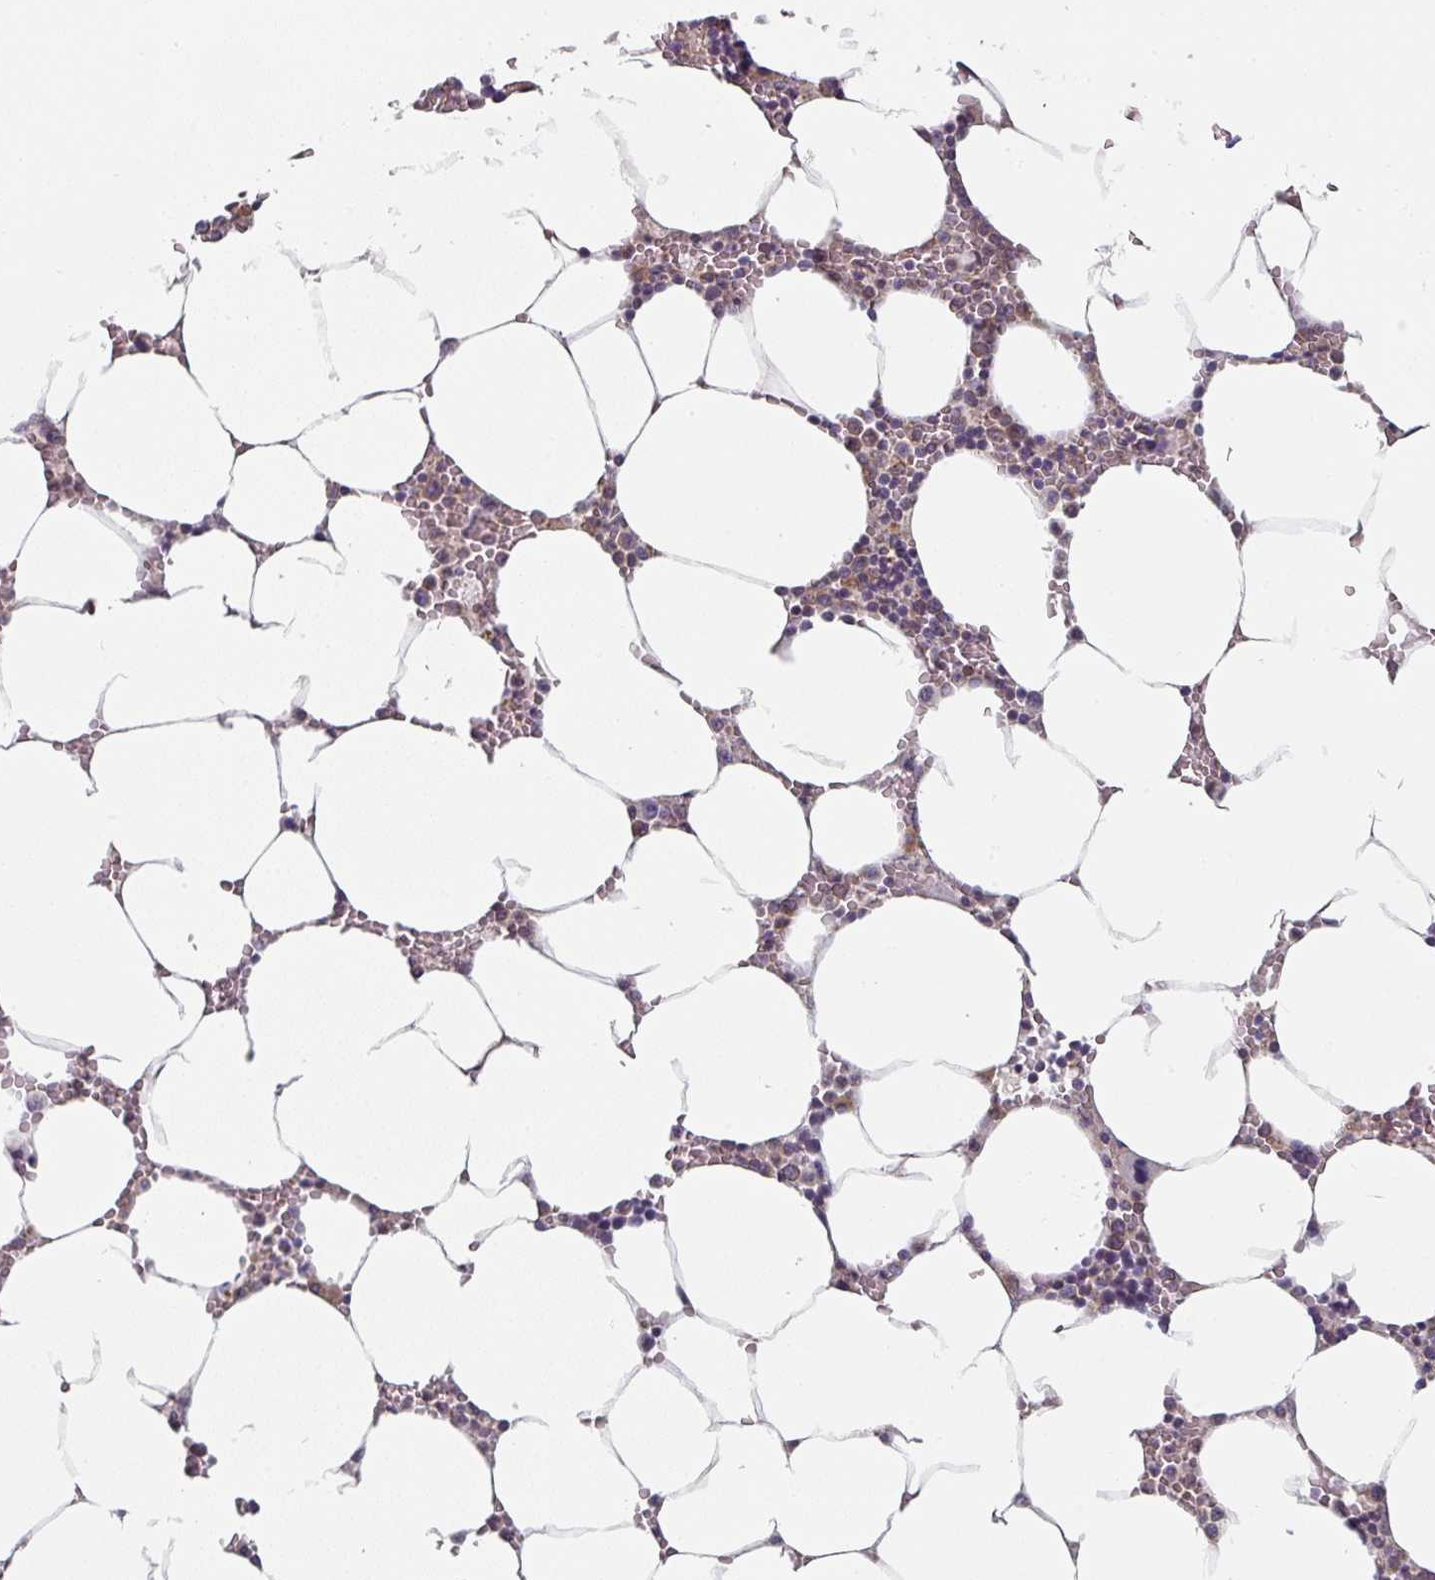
{"staining": {"intensity": "moderate", "quantity": "<25%", "location": "cytoplasmic/membranous"}, "tissue": "bone marrow", "cell_type": "Hematopoietic cells", "image_type": "normal", "snomed": [{"axis": "morphology", "description": "Normal tissue, NOS"}, {"axis": "topography", "description": "Bone marrow"}], "caption": "Bone marrow was stained to show a protein in brown. There is low levels of moderate cytoplasmic/membranous expression in approximately <25% of hematopoietic cells.", "gene": "TAPT1", "patient": {"sex": "male", "age": 70}}